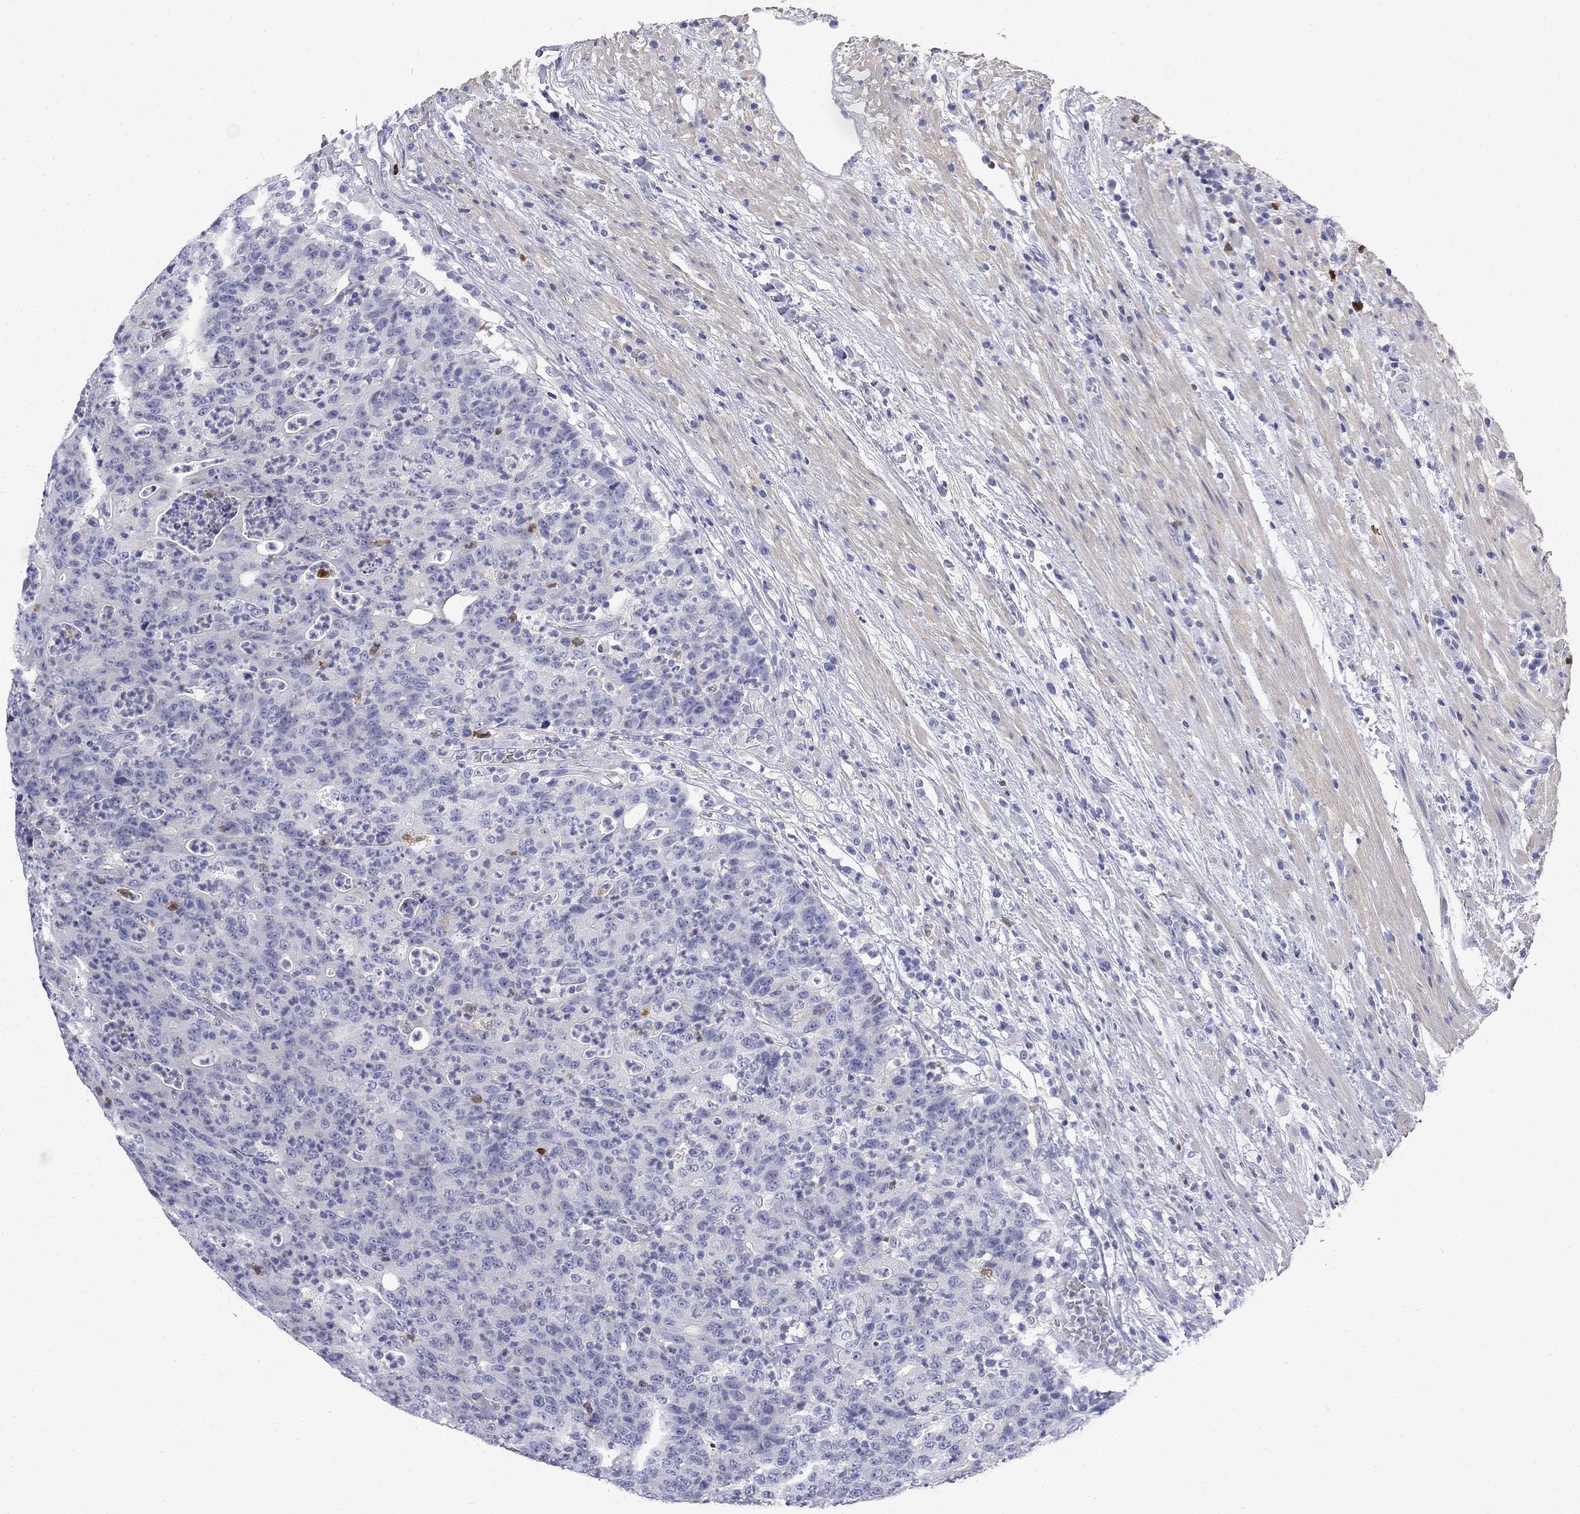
{"staining": {"intensity": "negative", "quantity": "none", "location": "none"}, "tissue": "colorectal cancer", "cell_type": "Tumor cells", "image_type": "cancer", "snomed": [{"axis": "morphology", "description": "Adenocarcinoma, NOS"}, {"axis": "topography", "description": "Colon"}], "caption": "Immunohistochemistry (IHC) histopathology image of neoplastic tissue: colorectal cancer (adenocarcinoma) stained with DAB demonstrates no significant protein expression in tumor cells.", "gene": "SERPINB2", "patient": {"sex": "male", "age": 70}}